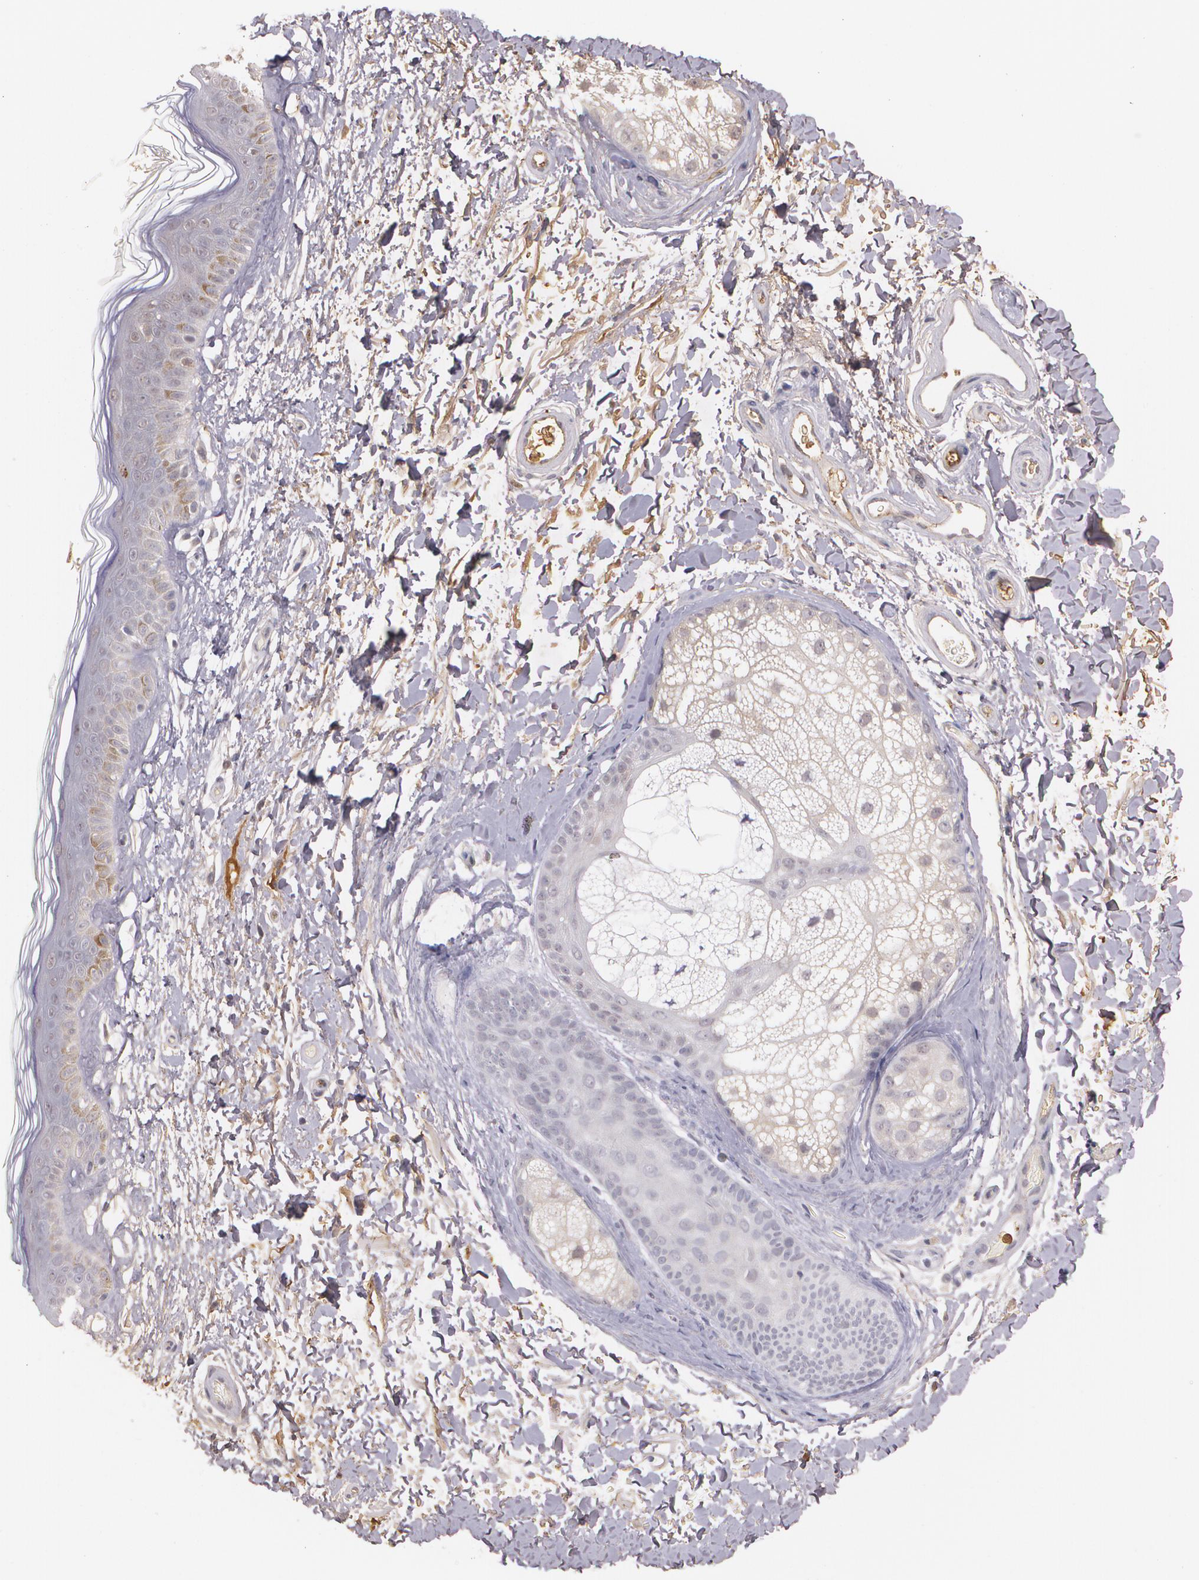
{"staining": {"intensity": "negative", "quantity": "none", "location": "none"}, "tissue": "skin", "cell_type": "Fibroblasts", "image_type": "normal", "snomed": [{"axis": "morphology", "description": "Normal tissue, NOS"}, {"axis": "topography", "description": "Skin"}], "caption": "Skin was stained to show a protein in brown. There is no significant staining in fibroblasts. (DAB (3,3'-diaminobenzidine) immunohistochemistry (IHC) visualized using brightfield microscopy, high magnification).", "gene": "PTS", "patient": {"sex": "male", "age": 63}}